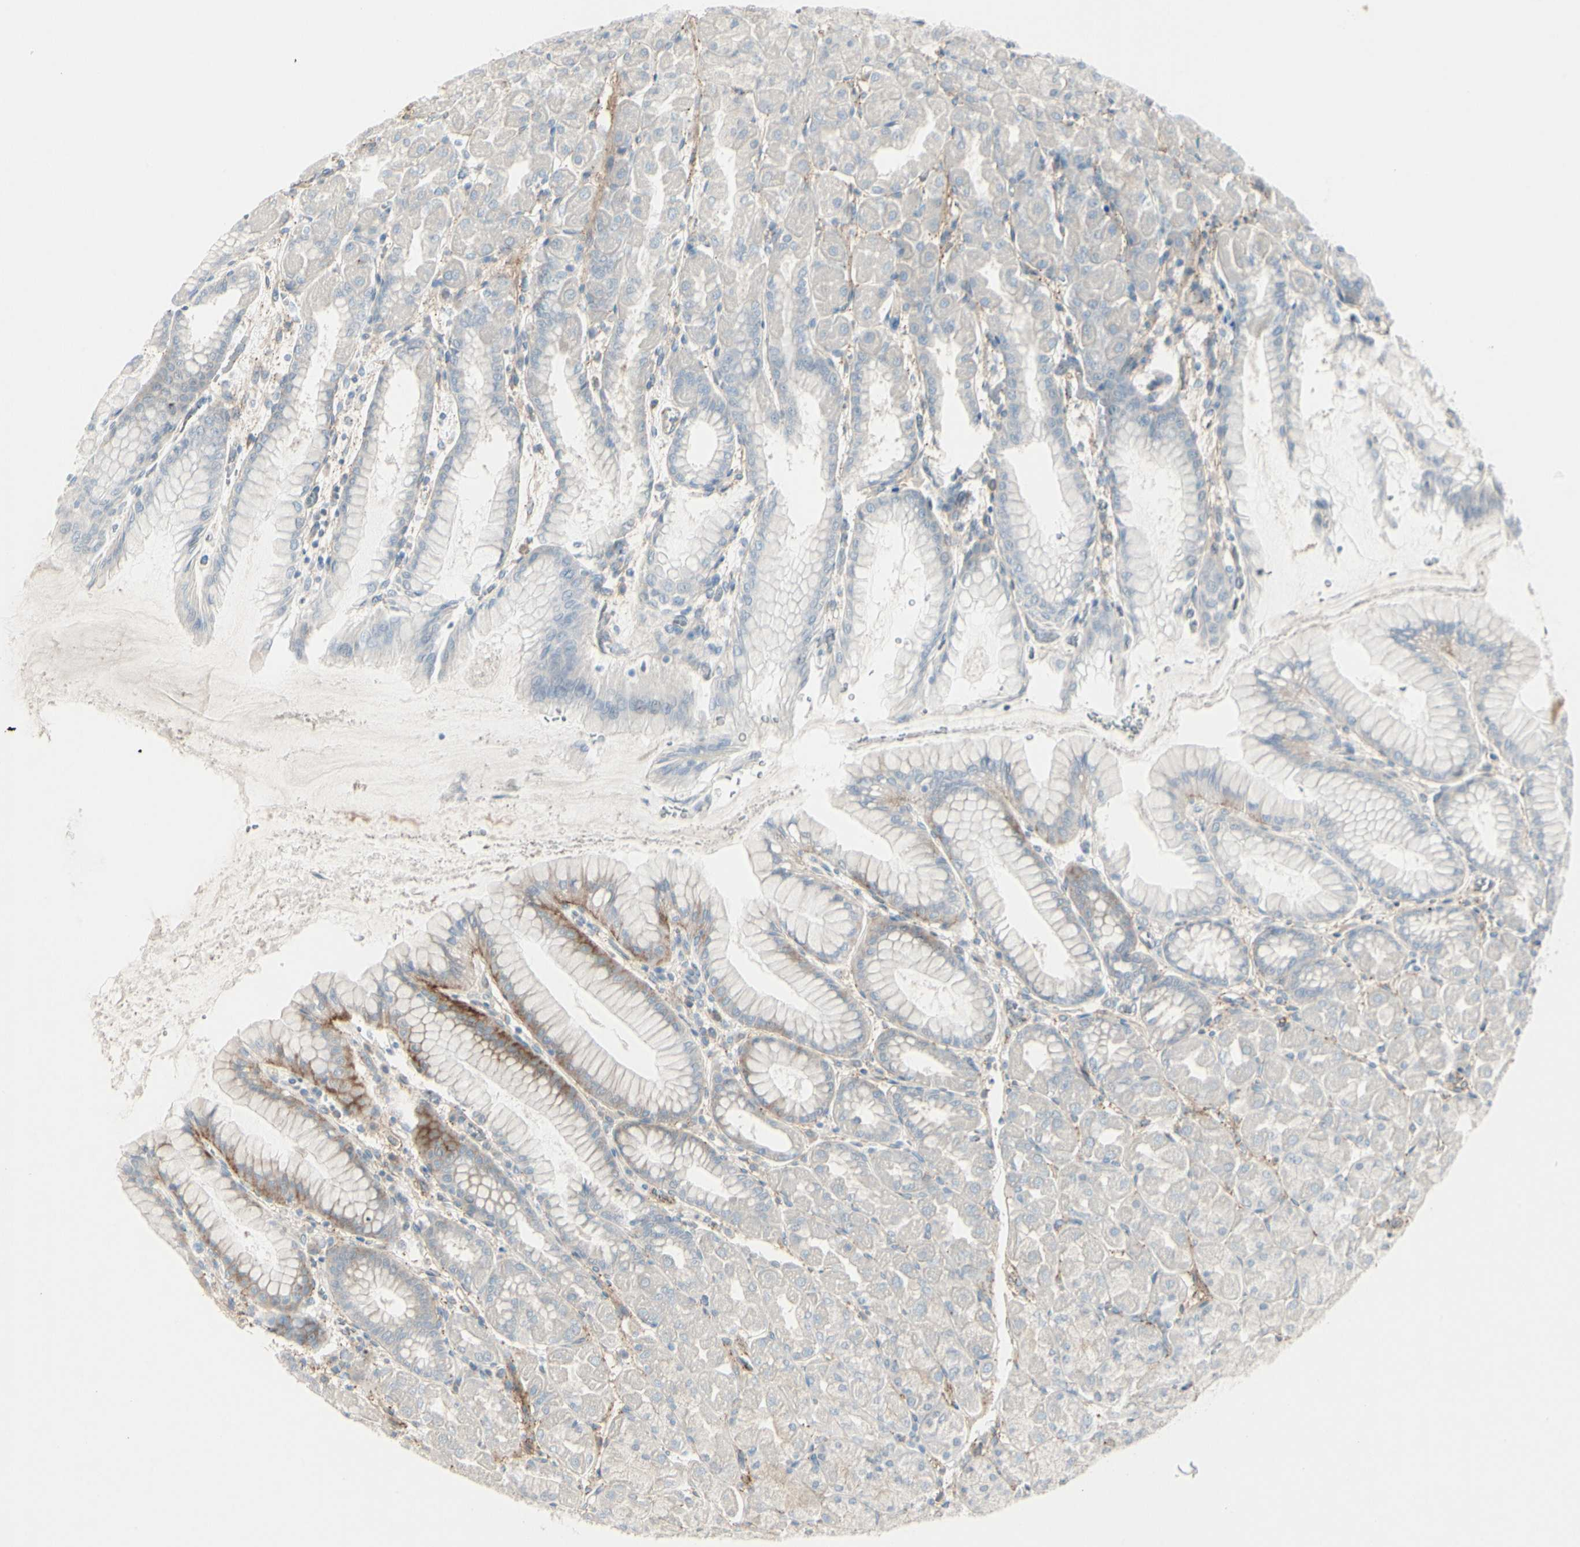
{"staining": {"intensity": "moderate", "quantity": "<25%", "location": "cytoplasmic/membranous"}, "tissue": "stomach", "cell_type": "Glandular cells", "image_type": "normal", "snomed": [{"axis": "morphology", "description": "Normal tissue, NOS"}, {"axis": "topography", "description": "Stomach, upper"}], "caption": "Moderate cytoplasmic/membranous protein positivity is present in approximately <25% of glandular cells in stomach. The protein of interest is stained brown, and the nuclei are stained in blue (DAB (3,3'-diaminobenzidine) IHC with brightfield microscopy, high magnification).", "gene": "CACNA2D1", "patient": {"sex": "female", "age": 56}}